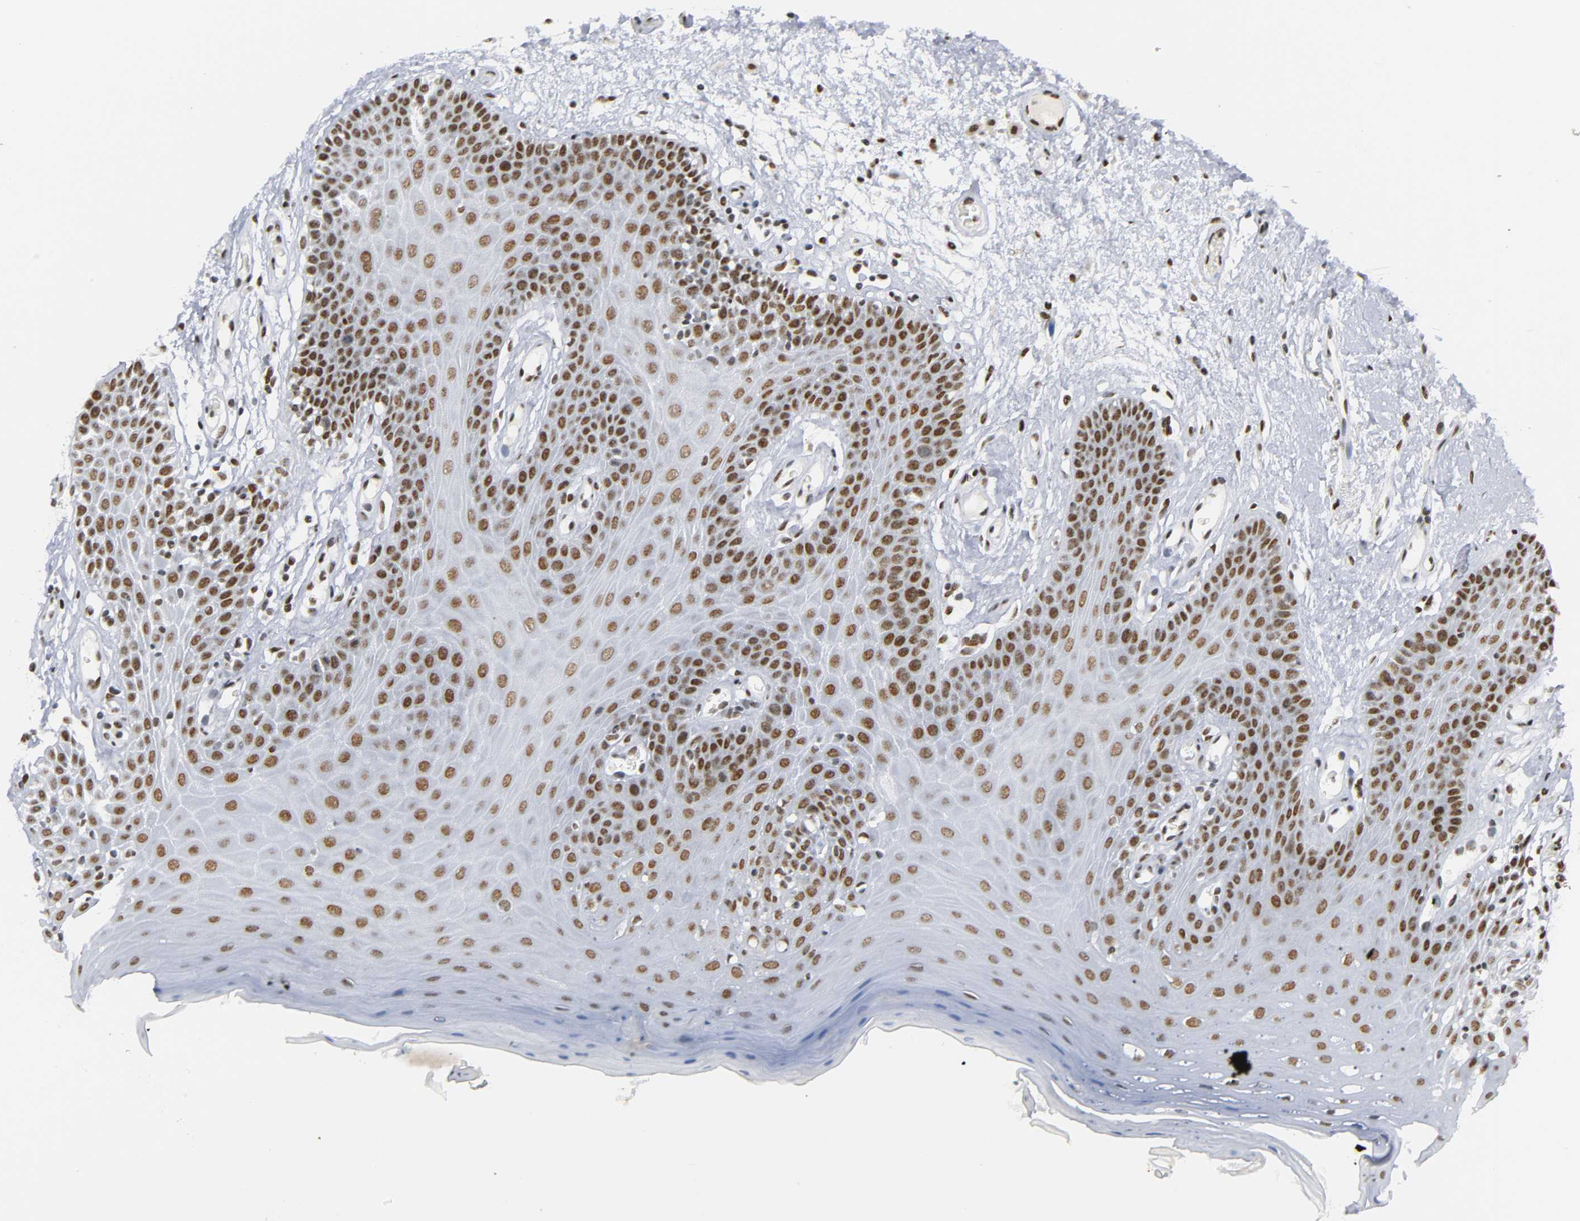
{"staining": {"intensity": "moderate", "quantity": ">75%", "location": "nuclear"}, "tissue": "oral mucosa", "cell_type": "Squamous epithelial cells", "image_type": "normal", "snomed": [{"axis": "morphology", "description": "Normal tissue, NOS"}, {"axis": "morphology", "description": "Squamous cell carcinoma, NOS"}, {"axis": "topography", "description": "Skeletal muscle"}, {"axis": "topography", "description": "Oral tissue"}, {"axis": "topography", "description": "Head-Neck"}], "caption": "The photomicrograph shows staining of benign oral mucosa, revealing moderate nuclear protein expression (brown color) within squamous epithelial cells.", "gene": "CREBBP", "patient": {"sex": "male", "age": 71}}